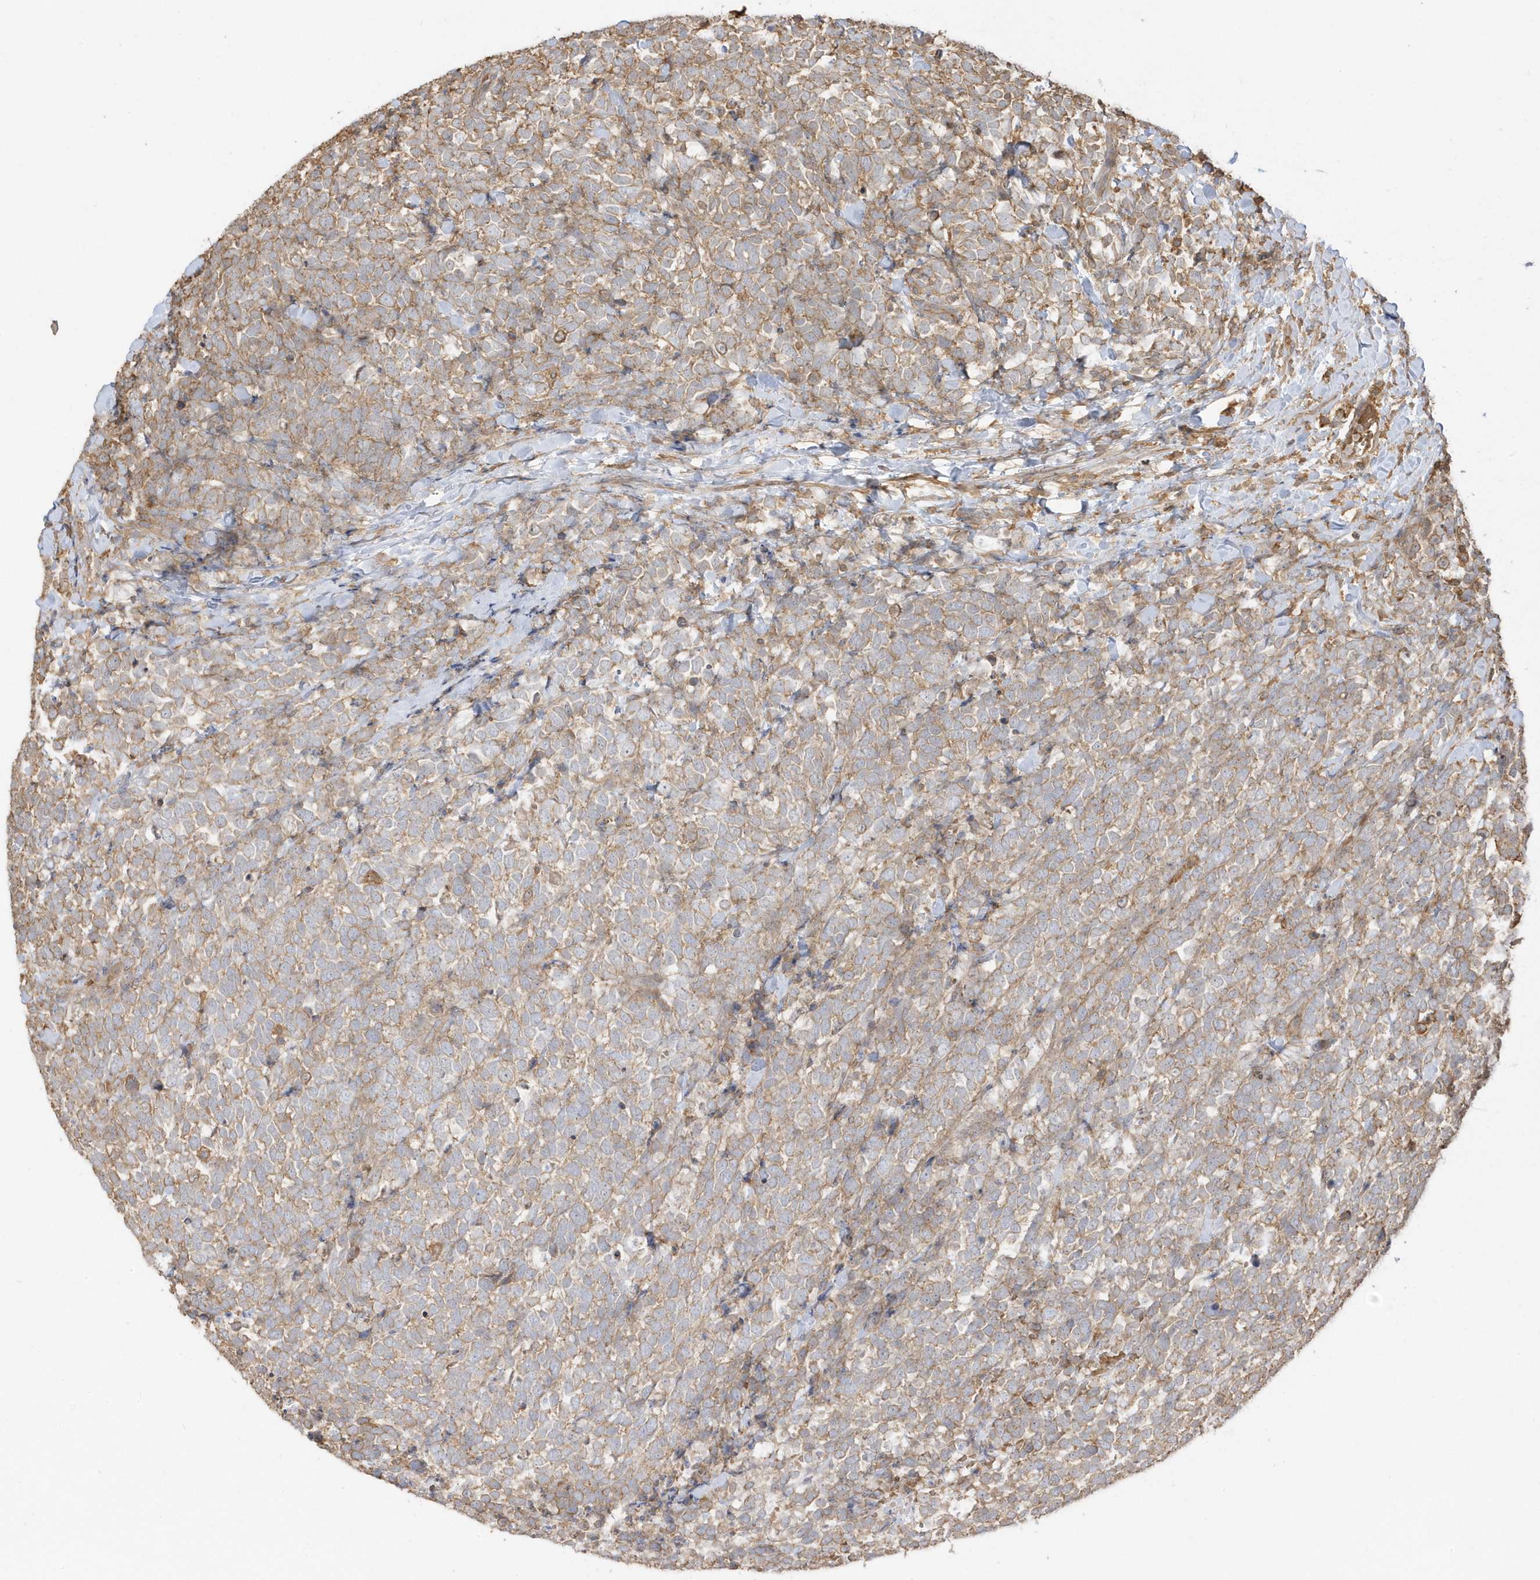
{"staining": {"intensity": "weak", "quantity": ">75%", "location": "cytoplasmic/membranous"}, "tissue": "urothelial cancer", "cell_type": "Tumor cells", "image_type": "cancer", "snomed": [{"axis": "morphology", "description": "Urothelial carcinoma, High grade"}, {"axis": "topography", "description": "Urinary bladder"}], "caption": "A micrograph of urothelial cancer stained for a protein exhibits weak cytoplasmic/membranous brown staining in tumor cells.", "gene": "ZBTB8A", "patient": {"sex": "female", "age": 82}}